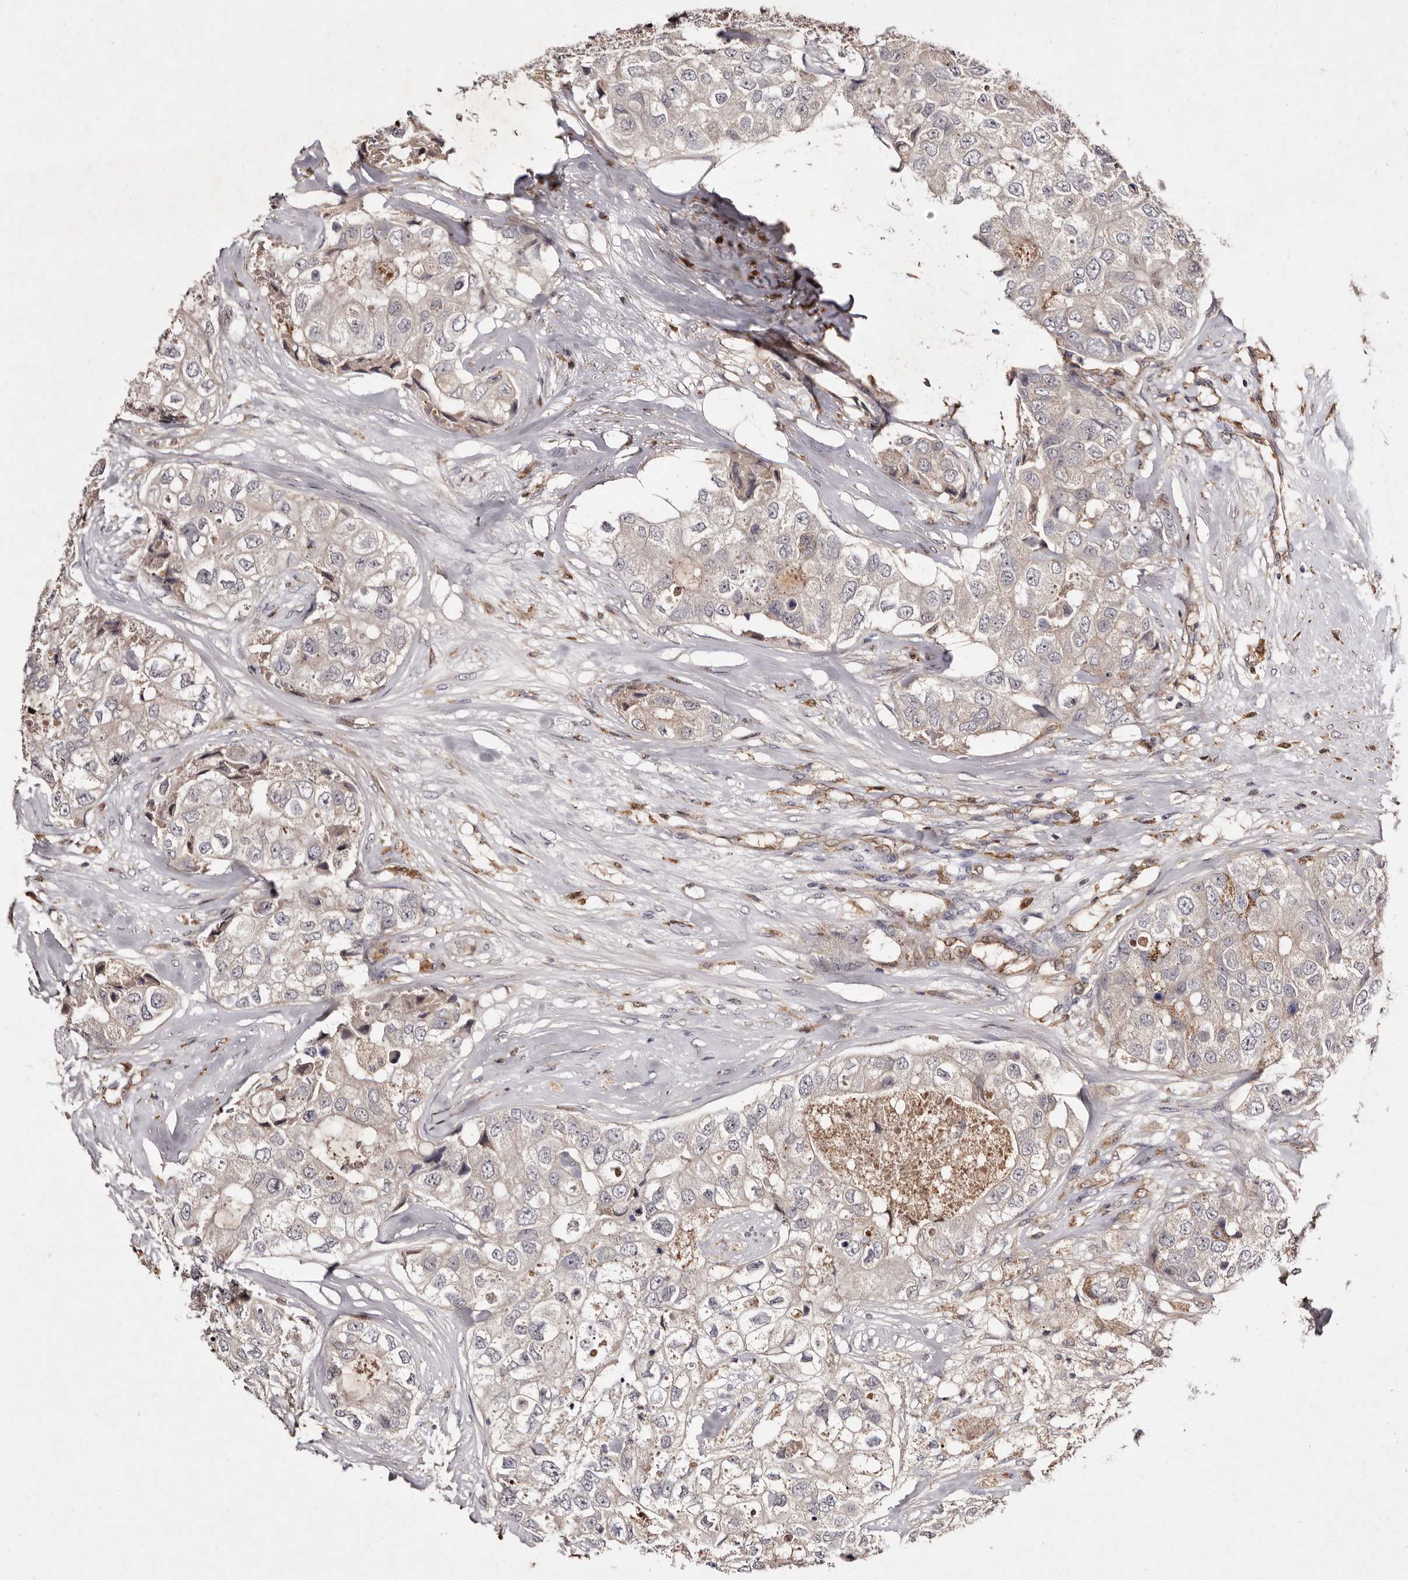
{"staining": {"intensity": "weak", "quantity": "25%-75%", "location": "cytoplasmic/membranous"}, "tissue": "breast cancer", "cell_type": "Tumor cells", "image_type": "cancer", "snomed": [{"axis": "morphology", "description": "Duct carcinoma"}, {"axis": "topography", "description": "Breast"}], "caption": "A brown stain shows weak cytoplasmic/membranous positivity of a protein in human breast cancer tumor cells.", "gene": "GIMAP4", "patient": {"sex": "female", "age": 62}}